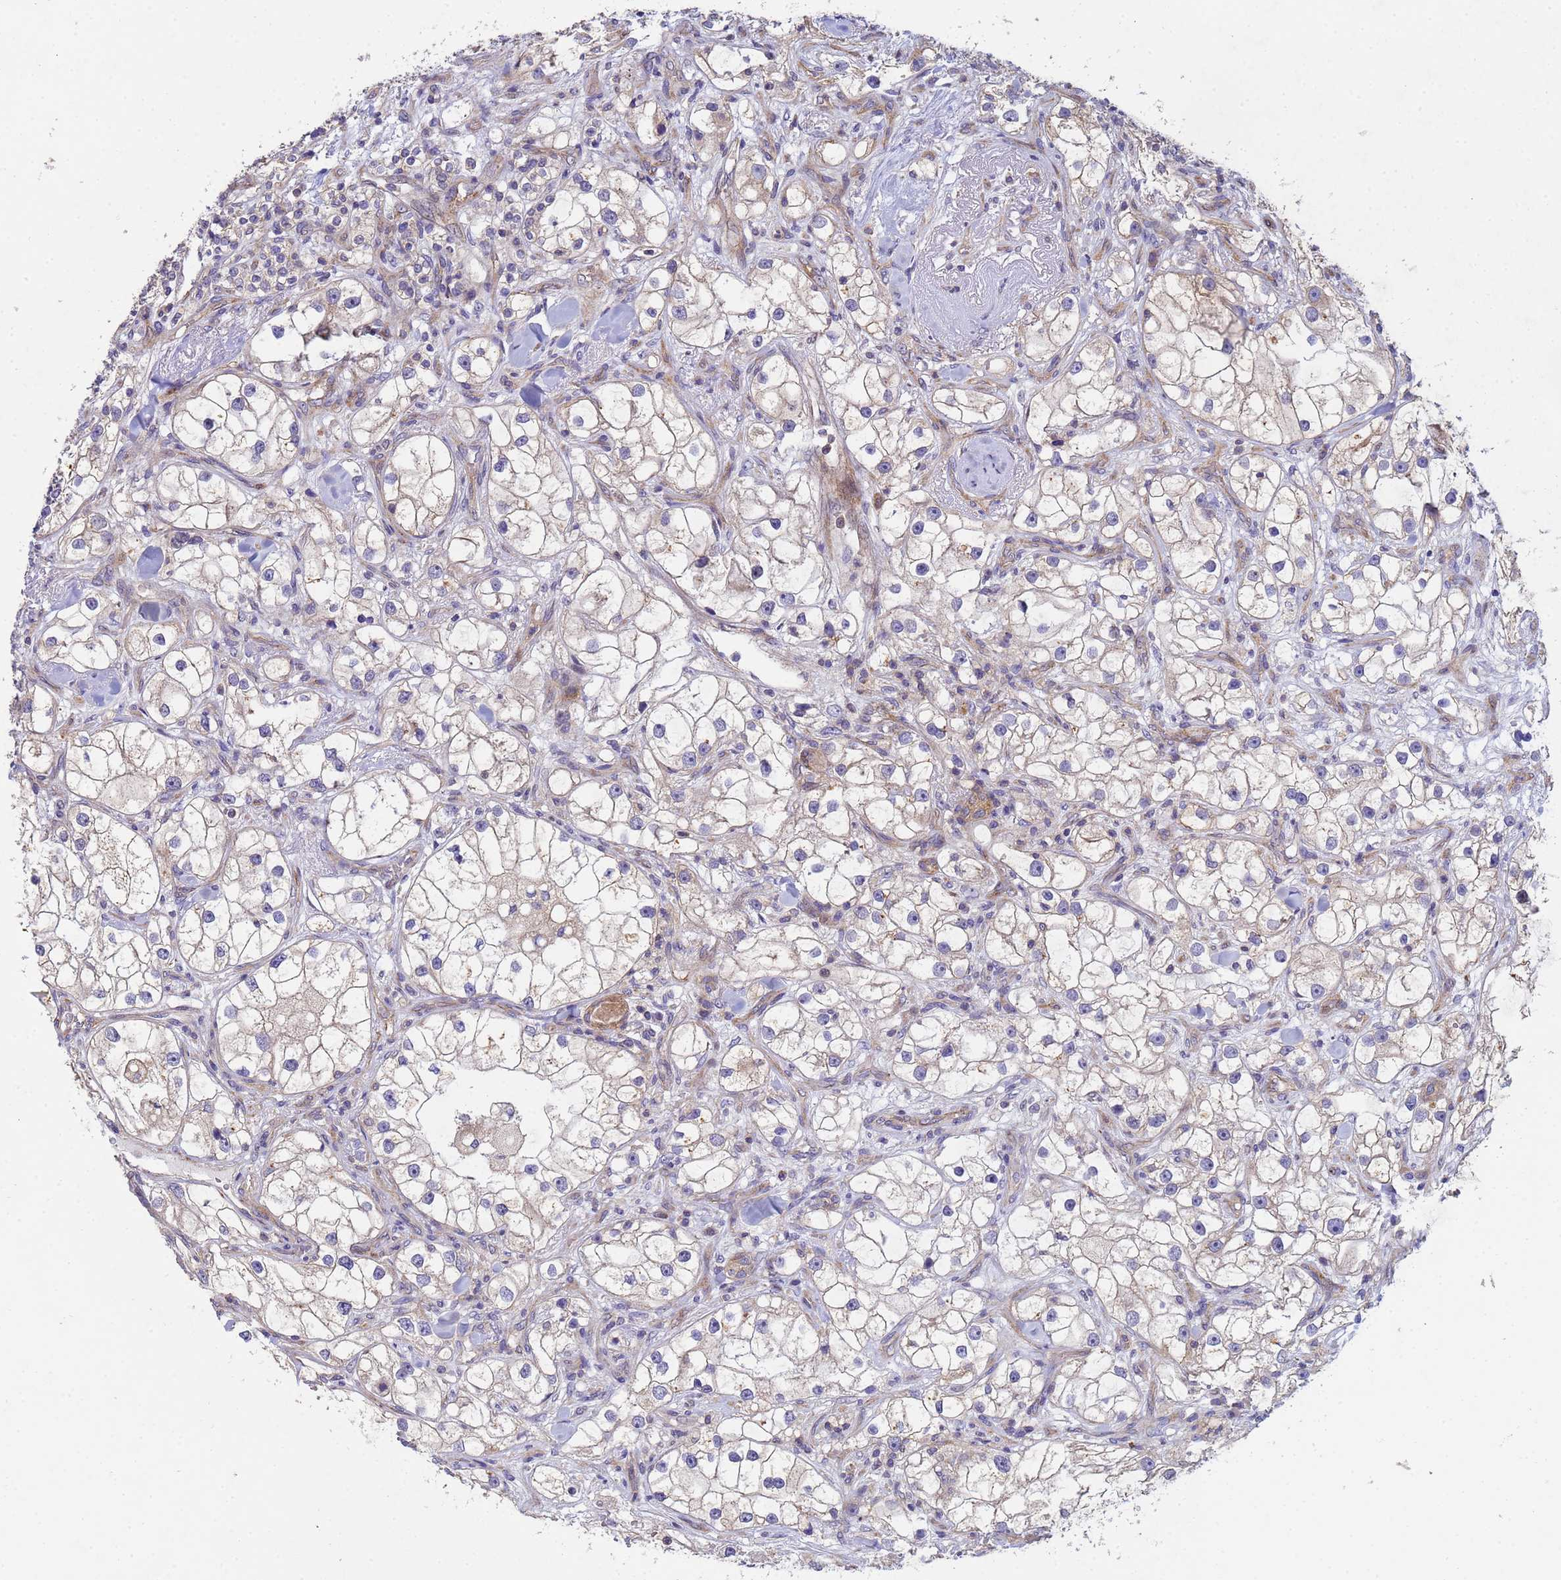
{"staining": {"intensity": "weak", "quantity": "<25%", "location": "cytoplasmic/membranous"}, "tissue": "renal cancer", "cell_type": "Tumor cells", "image_type": "cancer", "snomed": [{"axis": "morphology", "description": "Adenocarcinoma, NOS"}, {"axis": "topography", "description": "Kidney"}], "caption": "A histopathology image of renal adenocarcinoma stained for a protein reveals no brown staining in tumor cells.", "gene": "CDC34", "patient": {"sex": "male", "age": 77}}